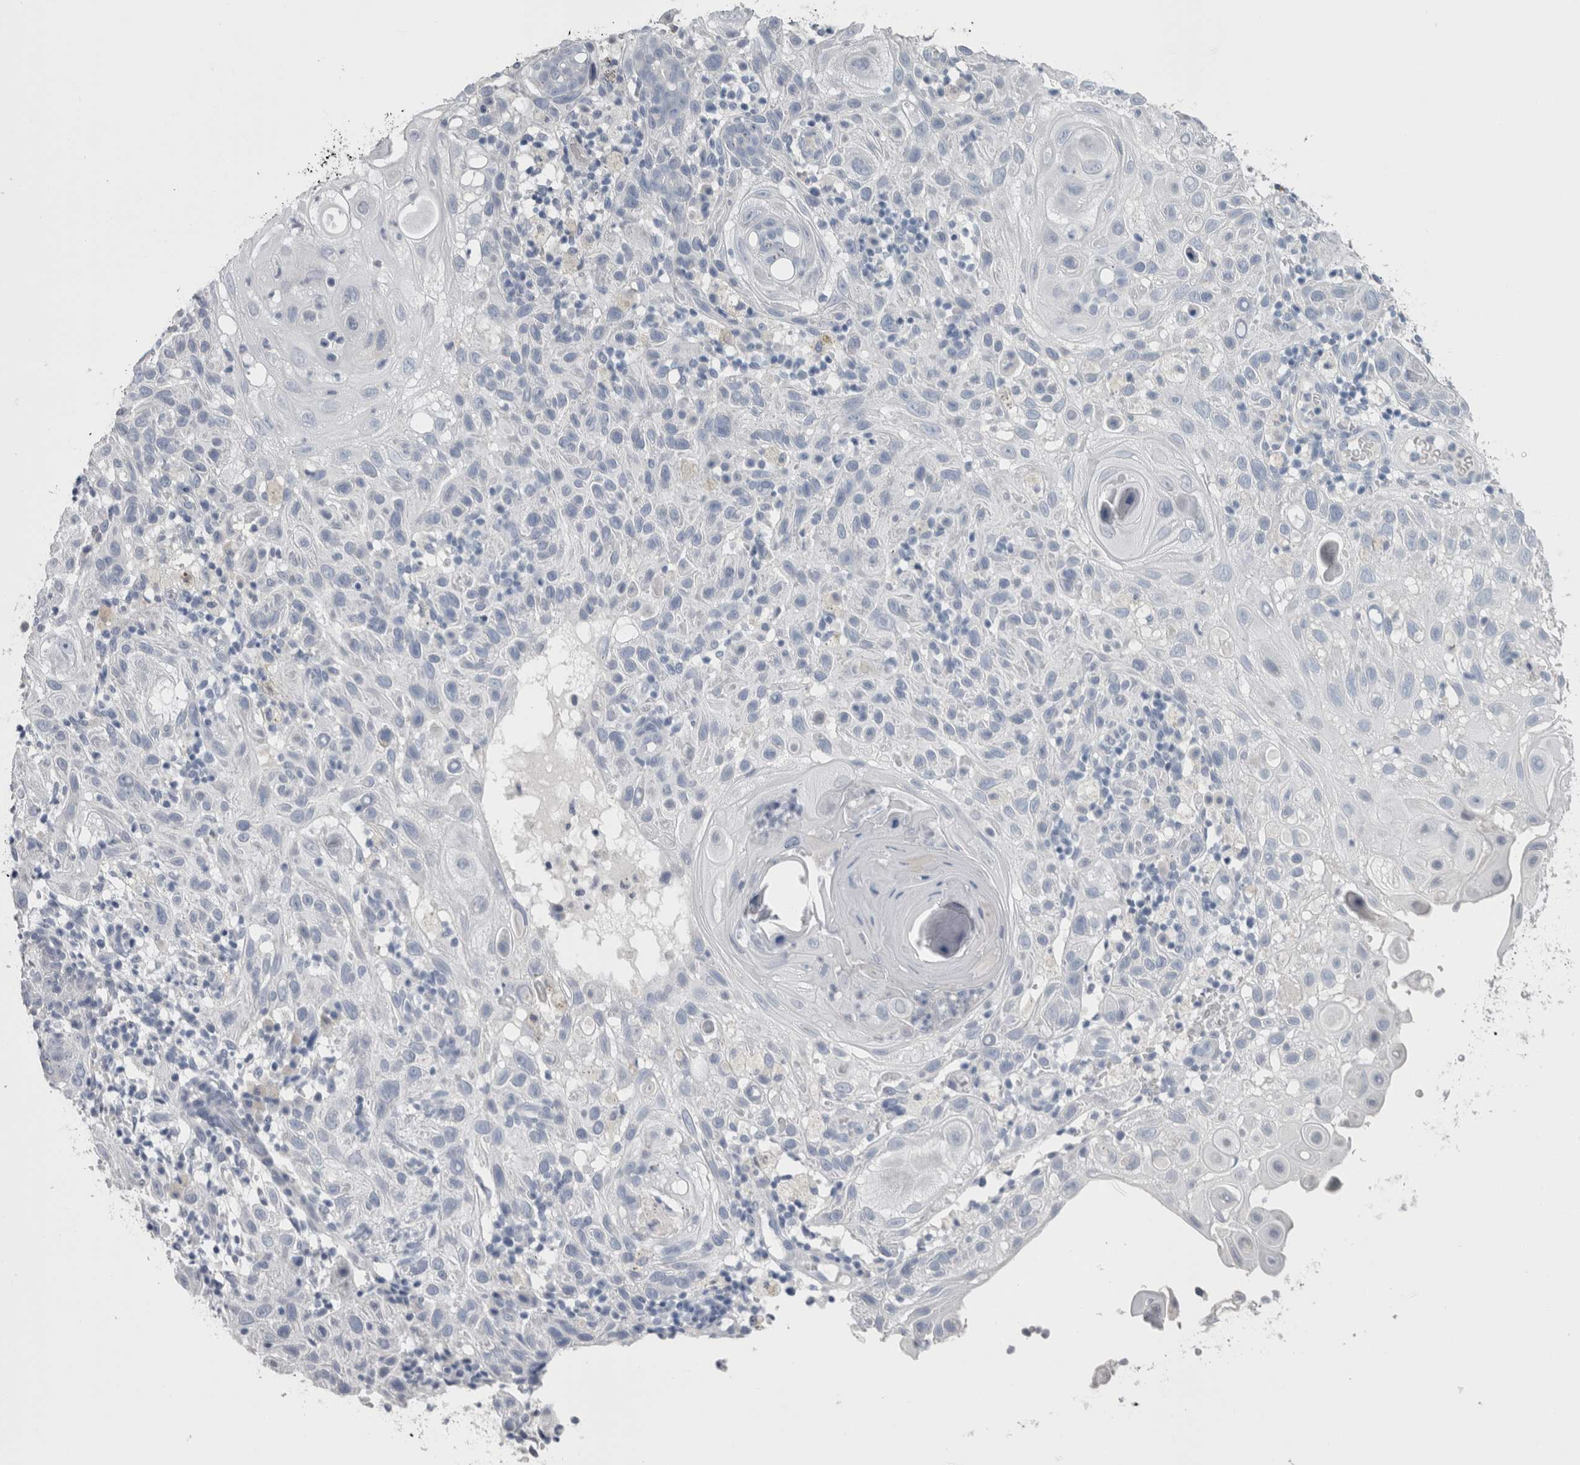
{"staining": {"intensity": "negative", "quantity": "none", "location": "none"}, "tissue": "skin cancer", "cell_type": "Tumor cells", "image_type": "cancer", "snomed": [{"axis": "morphology", "description": "Normal tissue, NOS"}, {"axis": "morphology", "description": "Squamous cell carcinoma, NOS"}, {"axis": "topography", "description": "Skin"}], "caption": "DAB immunohistochemical staining of human squamous cell carcinoma (skin) shows no significant positivity in tumor cells.", "gene": "MSMB", "patient": {"sex": "female", "age": 96}}